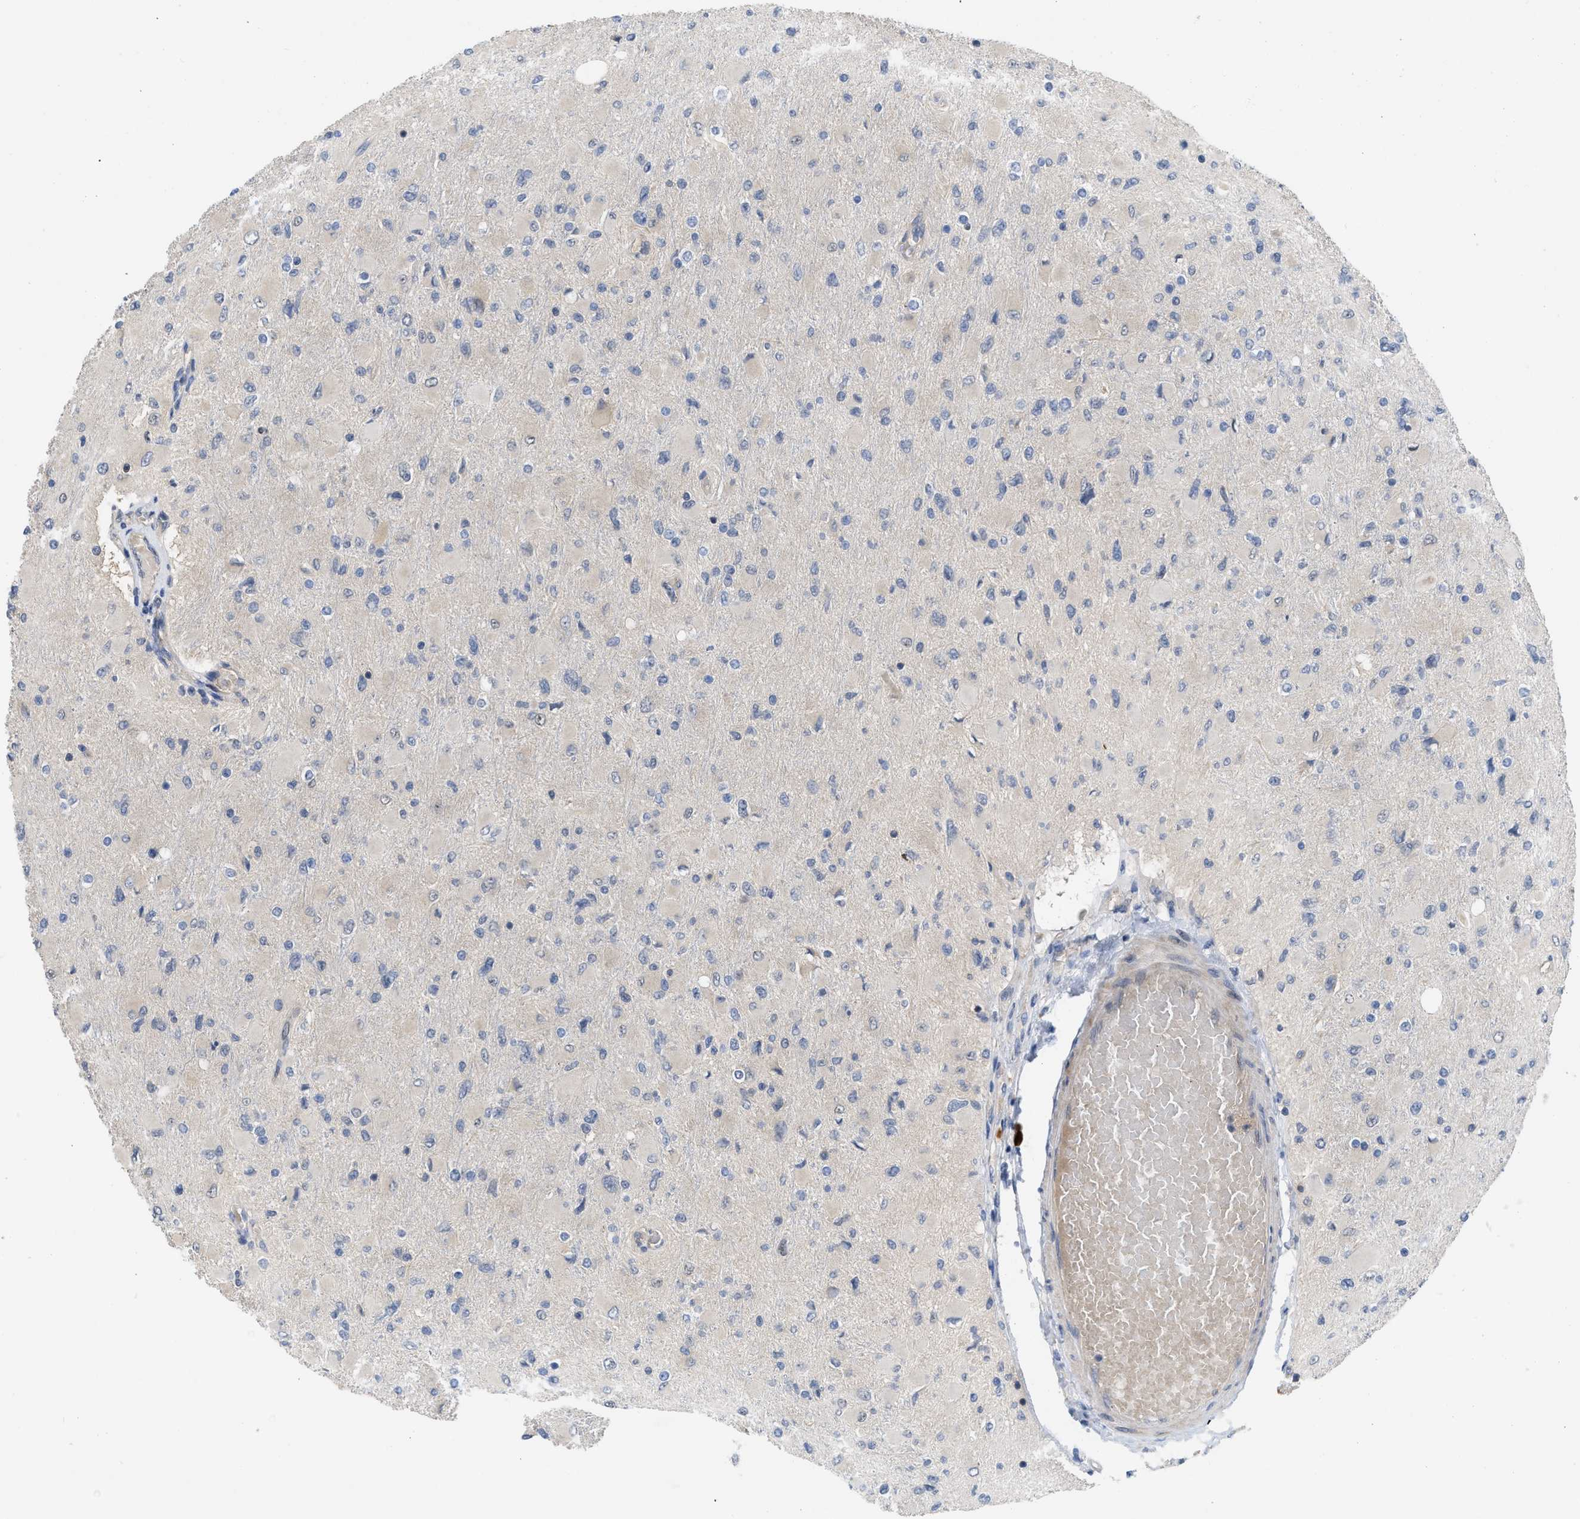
{"staining": {"intensity": "negative", "quantity": "none", "location": "none"}, "tissue": "glioma", "cell_type": "Tumor cells", "image_type": "cancer", "snomed": [{"axis": "morphology", "description": "Glioma, malignant, High grade"}, {"axis": "topography", "description": "Cerebral cortex"}], "caption": "DAB (3,3'-diaminobenzidine) immunohistochemical staining of glioma shows no significant staining in tumor cells.", "gene": "LDAF1", "patient": {"sex": "female", "age": 36}}